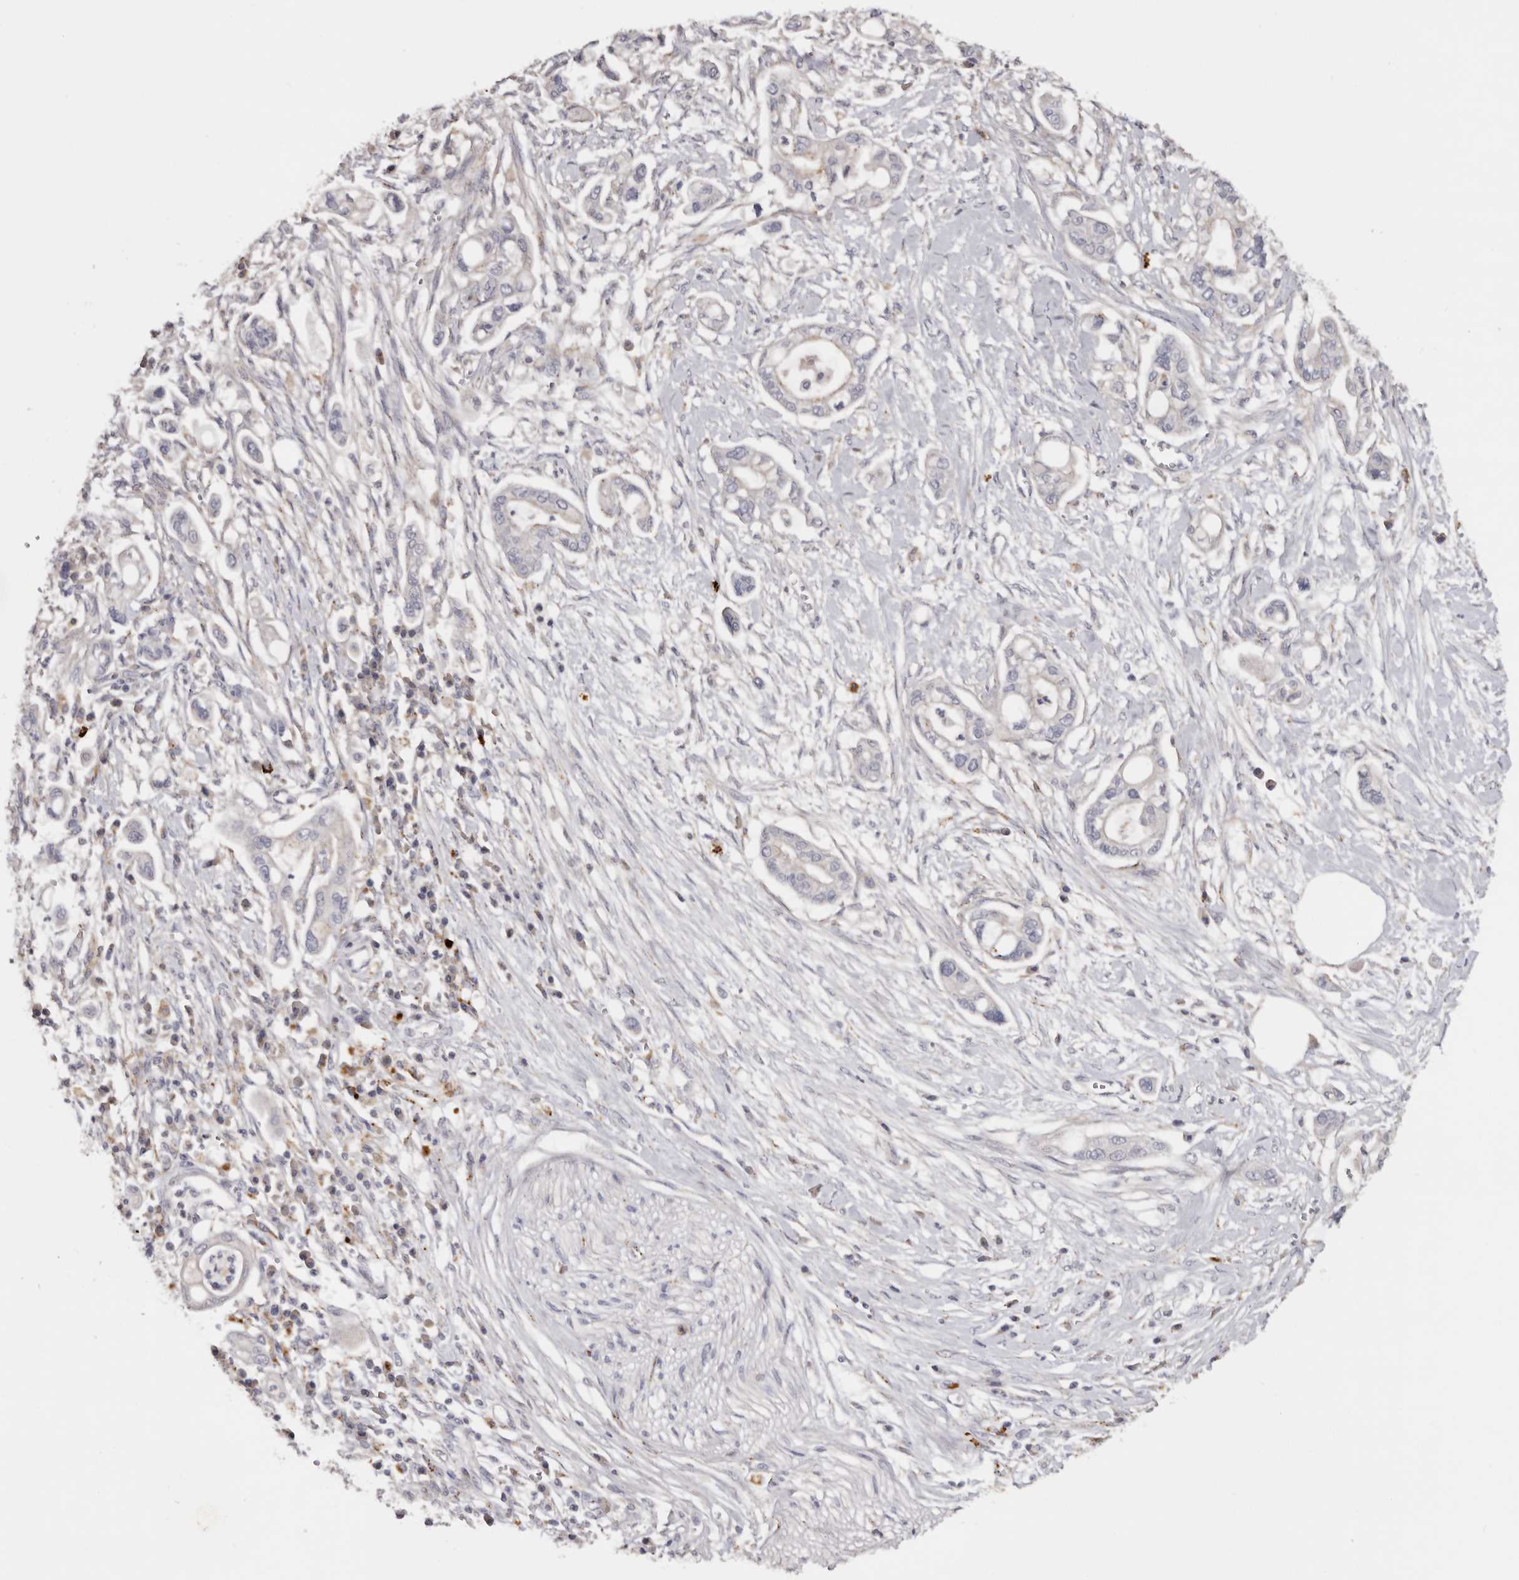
{"staining": {"intensity": "negative", "quantity": "none", "location": "none"}, "tissue": "pancreatic cancer", "cell_type": "Tumor cells", "image_type": "cancer", "snomed": [{"axis": "morphology", "description": "Adenocarcinoma, NOS"}, {"axis": "topography", "description": "Pancreas"}], "caption": "A high-resolution image shows IHC staining of pancreatic cancer (adenocarcinoma), which displays no significant expression in tumor cells.", "gene": "DAP", "patient": {"sex": "male", "age": 68}}